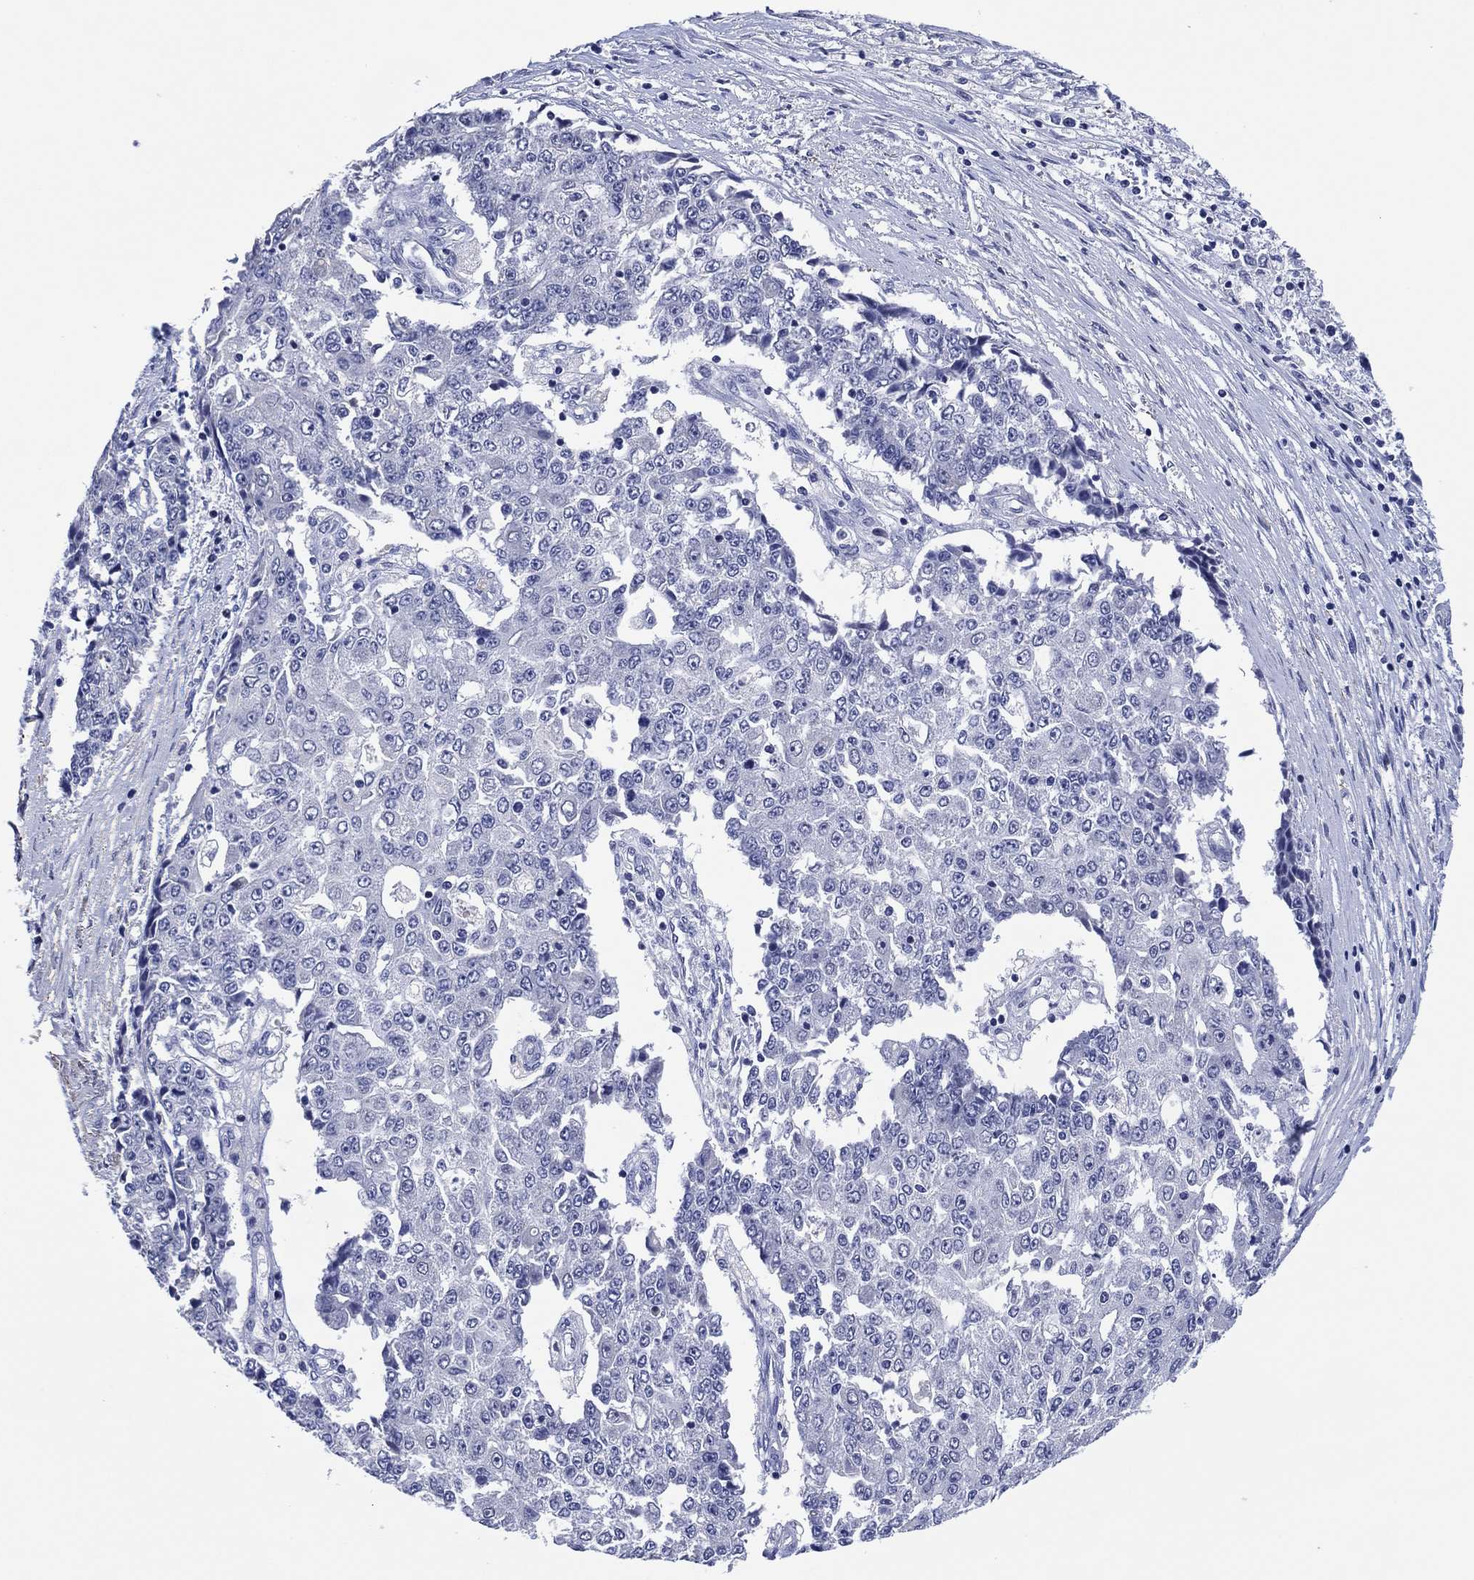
{"staining": {"intensity": "negative", "quantity": "none", "location": "none"}, "tissue": "ovarian cancer", "cell_type": "Tumor cells", "image_type": "cancer", "snomed": [{"axis": "morphology", "description": "Carcinoma, endometroid"}, {"axis": "topography", "description": "Ovary"}], "caption": "Immunohistochemistry (IHC) of endometroid carcinoma (ovarian) demonstrates no expression in tumor cells. (DAB (3,3'-diaminobenzidine) immunohistochemistry visualized using brightfield microscopy, high magnification).", "gene": "CLIP3", "patient": {"sex": "female", "age": 42}}